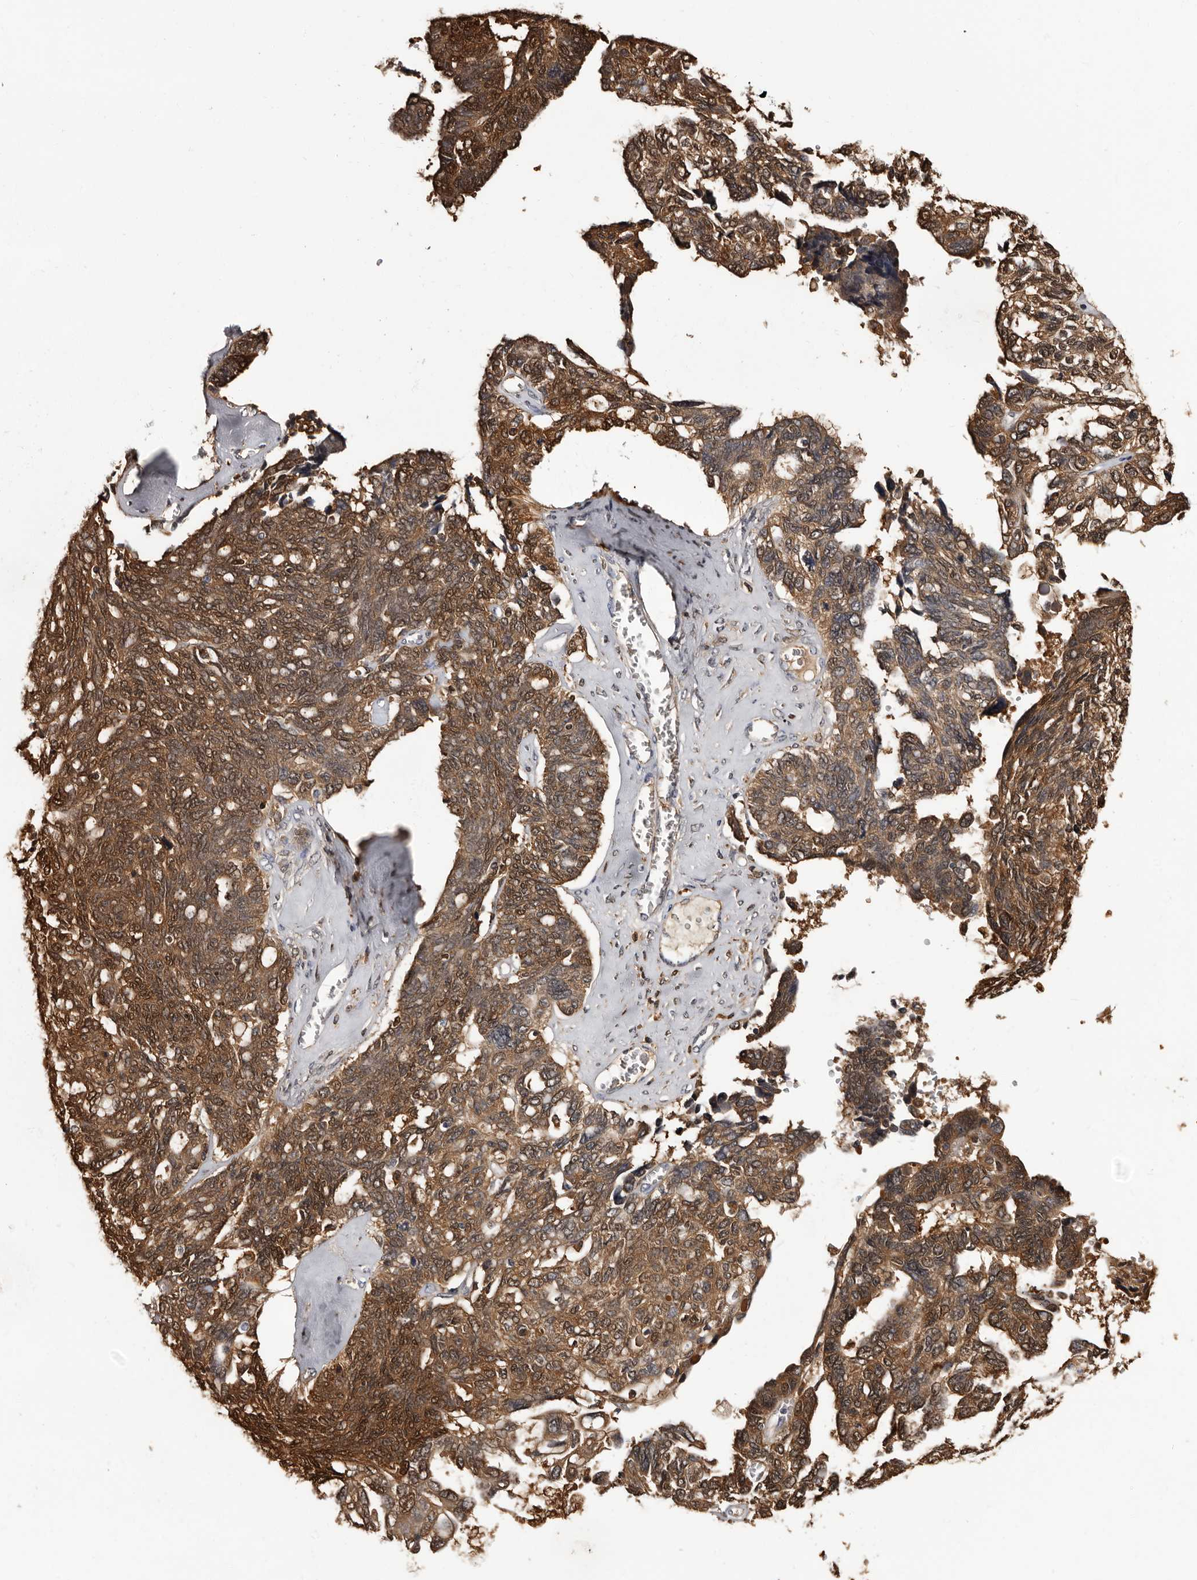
{"staining": {"intensity": "moderate", "quantity": ">75%", "location": "cytoplasmic/membranous,nuclear"}, "tissue": "ovarian cancer", "cell_type": "Tumor cells", "image_type": "cancer", "snomed": [{"axis": "morphology", "description": "Cystadenocarcinoma, serous, NOS"}, {"axis": "topography", "description": "Ovary"}], "caption": "Immunohistochemistry (IHC) image of neoplastic tissue: ovarian serous cystadenocarcinoma stained using IHC displays medium levels of moderate protein expression localized specifically in the cytoplasmic/membranous and nuclear of tumor cells, appearing as a cytoplasmic/membranous and nuclear brown color.", "gene": "DNPH1", "patient": {"sex": "female", "age": 79}}